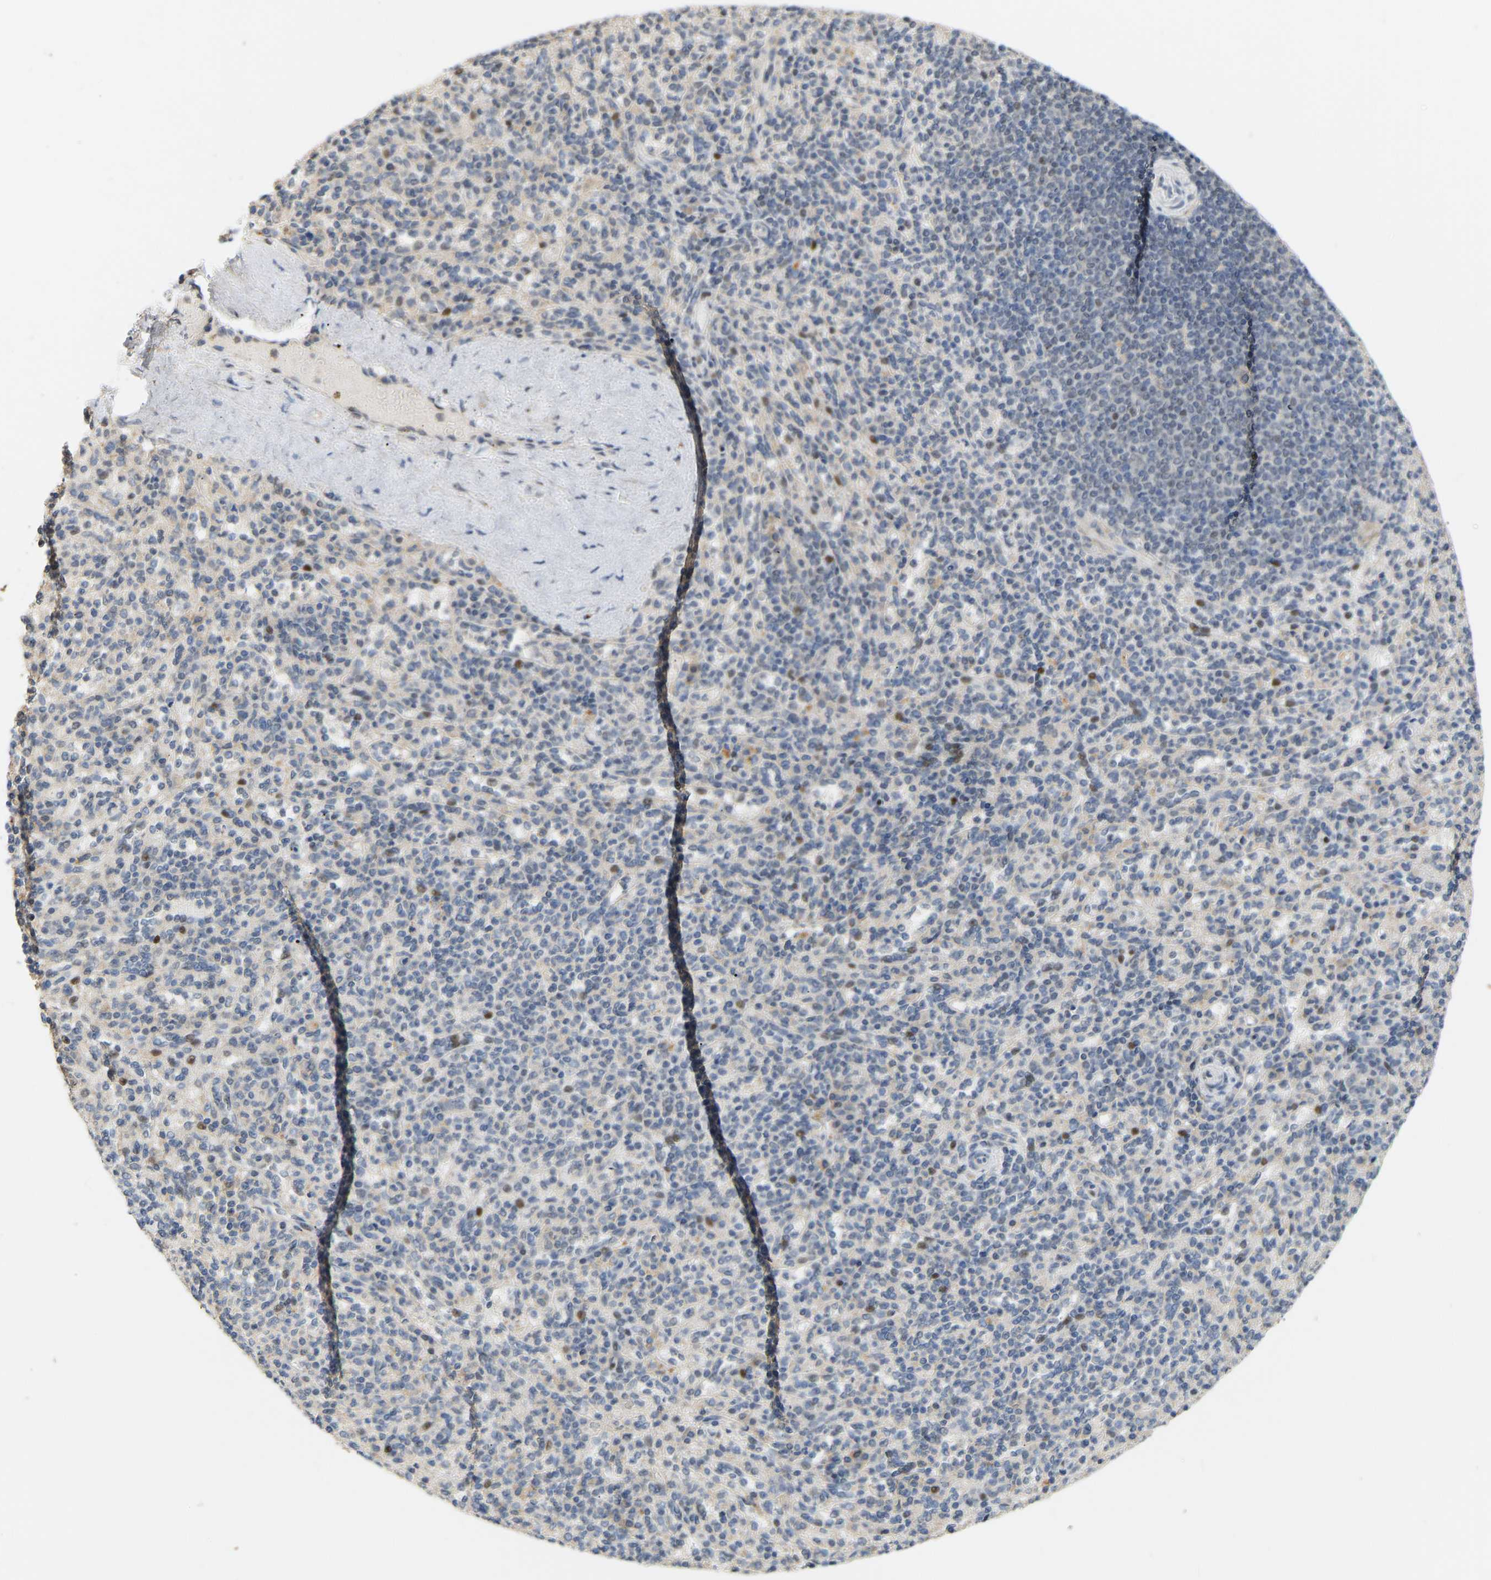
{"staining": {"intensity": "weak", "quantity": "<25%", "location": "cytoplasmic/membranous"}, "tissue": "spleen", "cell_type": "Cells in red pulp", "image_type": "normal", "snomed": [{"axis": "morphology", "description": "Normal tissue, NOS"}, {"axis": "topography", "description": "Spleen"}], "caption": "An IHC image of normal spleen is shown. There is no staining in cells in red pulp of spleen. (Stains: DAB IHC with hematoxylin counter stain, Microscopy: brightfield microscopy at high magnification).", "gene": "PTPN4", "patient": {"sex": "male", "age": 36}}